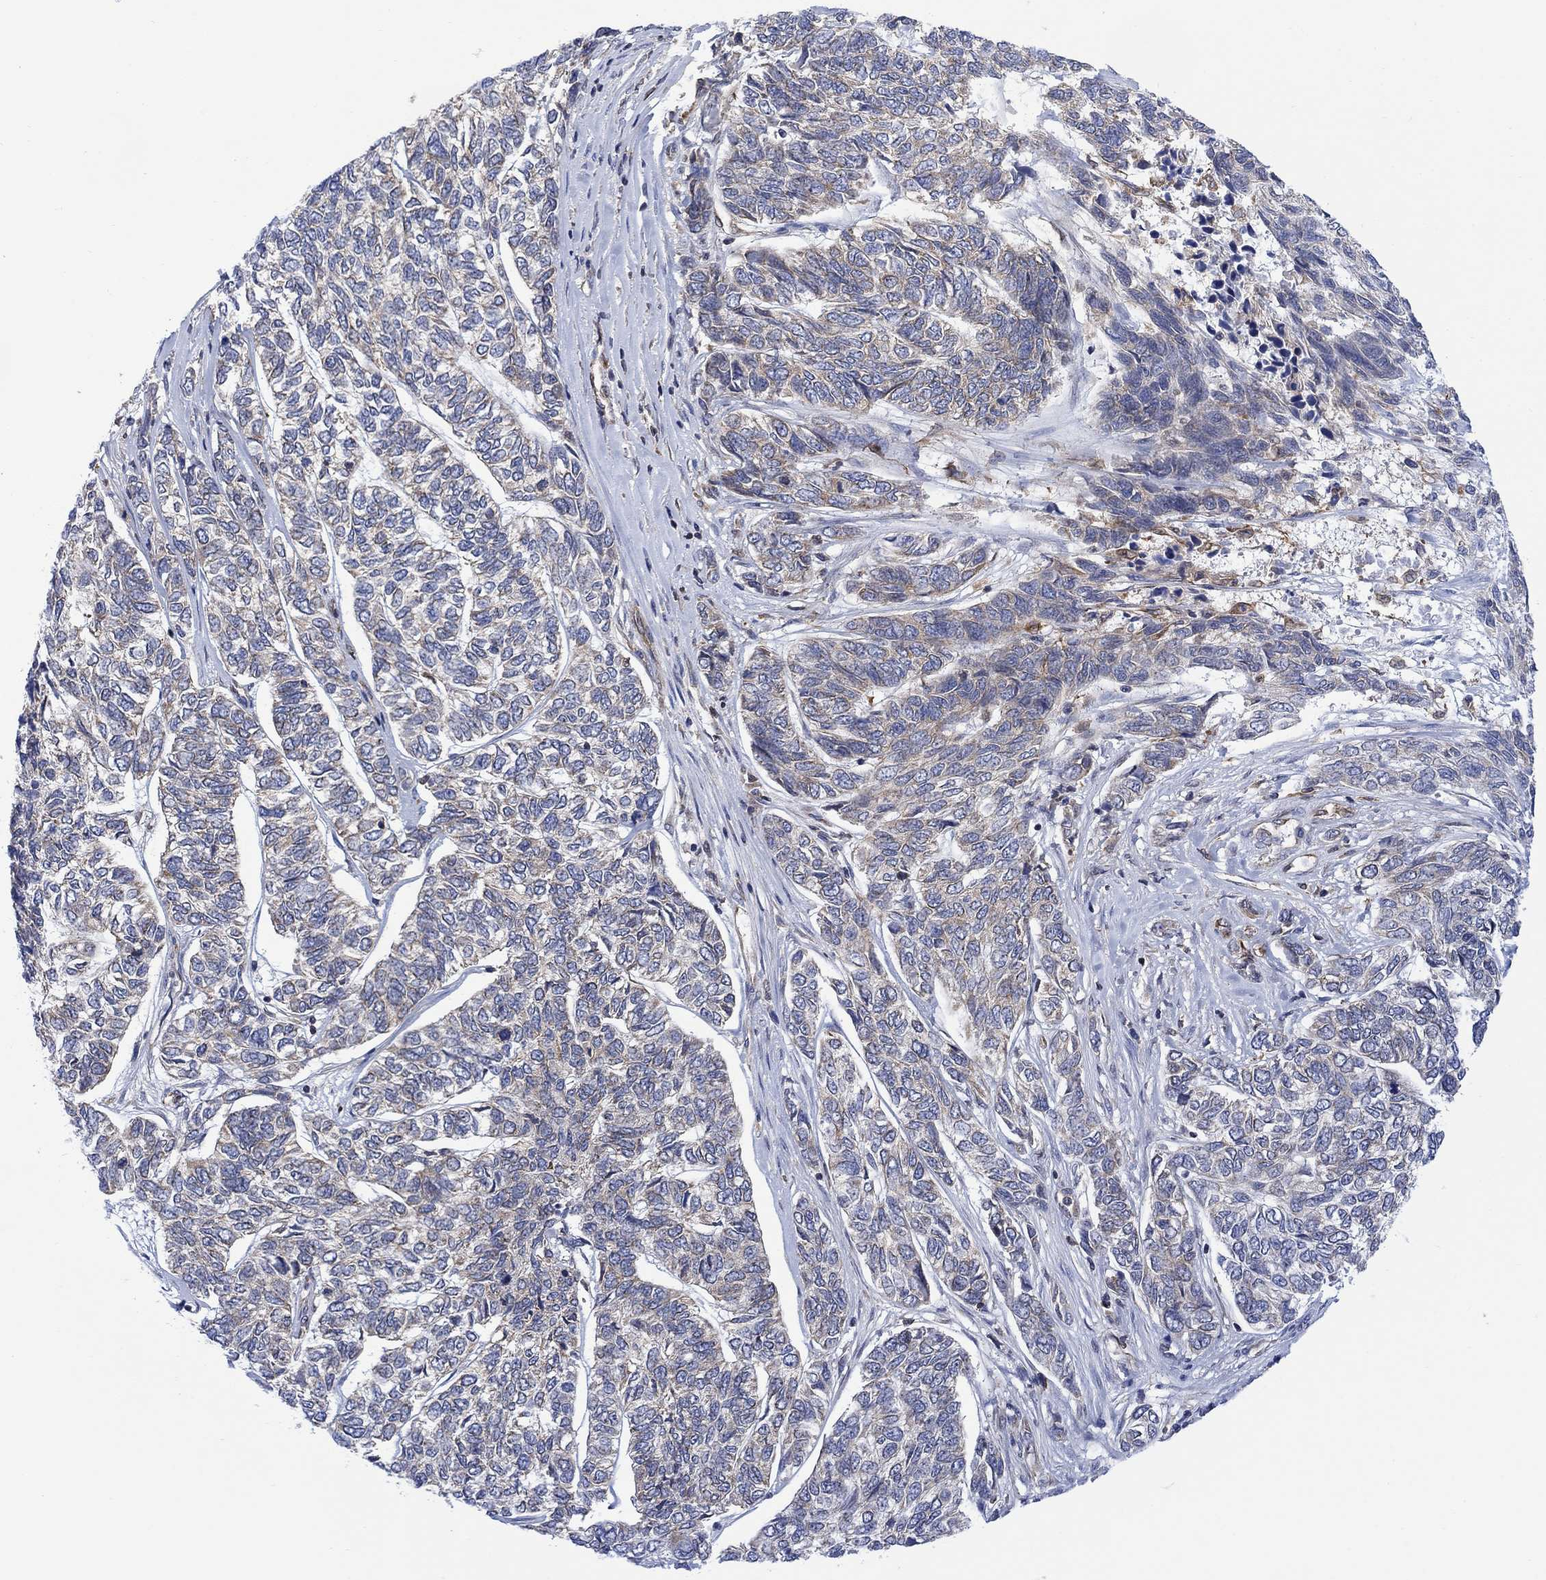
{"staining": {"intensity": "negative", "quantity": "none", "location": "none"}, "tissue": "skin cancer", "cell_type": "Tumor cells", "image_type": "cancer", "snomed": [{"axis": "morphology", "description": "Basal cell carcinoma"}, {"axis": "topography", "description": "Skin"}], "caption": "High power microscopy image of an immunohistochemistry (IHC) micrograph of skin cancer (basal cell carcinoma), revealing no significant positivity in tumor cells.", "gene": "GBP5", "patient": {"sex": "female", "age": 65}}